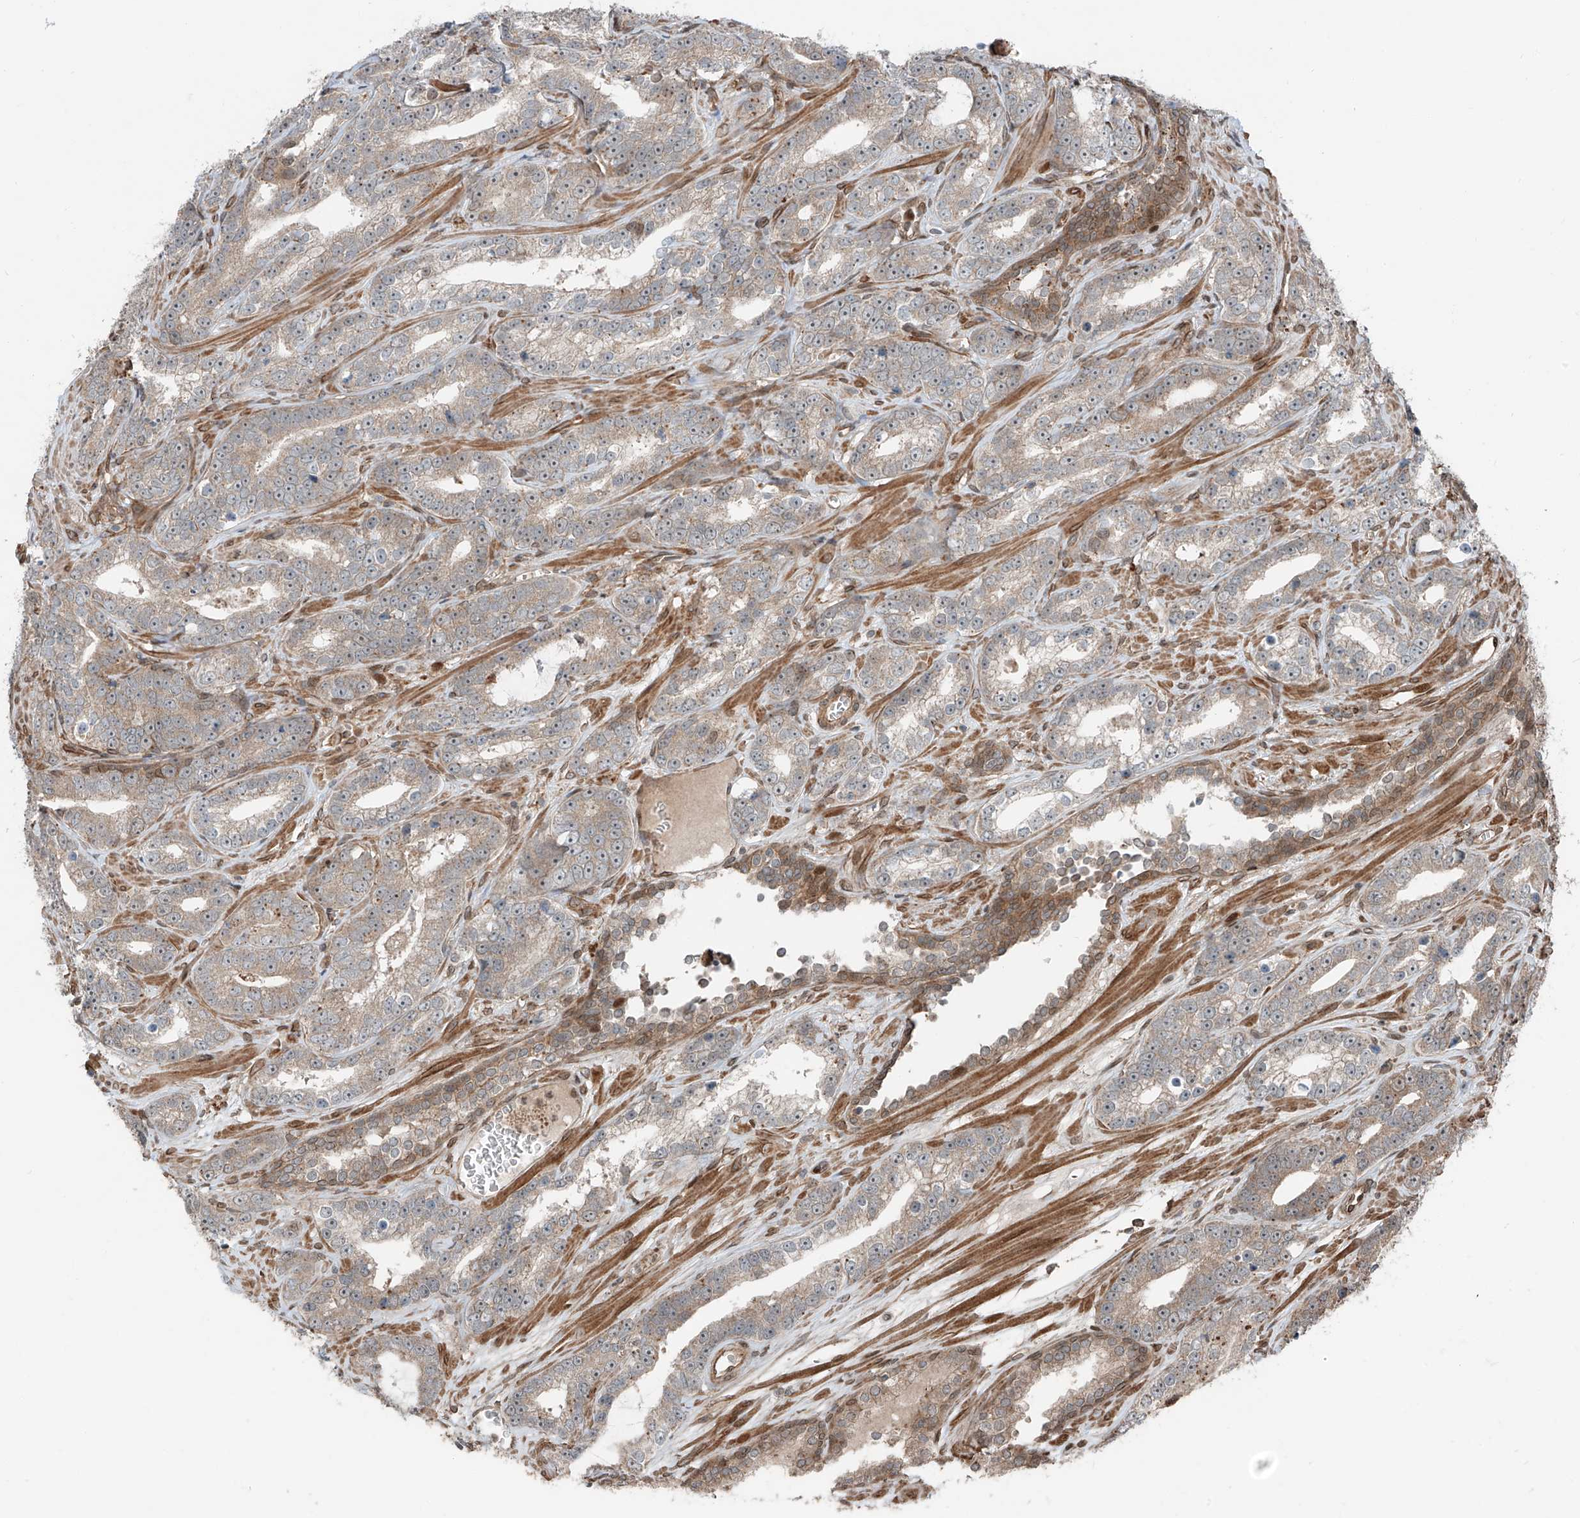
{"staining": {"intensity": "moderate", "quantity": ">75%", "location": "cytoplasmic/membranous"}, "tissue": "prostate cancer", "cell_type": "Tumor cells", "image_type": "cancer", "snomed": [{"axis": "morphology", "description": "Adenocarcinoma, High grade"}, {"axis": "topography", "description": "Prostate"}], "caption": "Immunohistochemical staining of adenocarcinoma (high-grade) (prostate) exhibits medium levels of moderate cytoplasmic/membranous staining in approximately >75% of tumor cells.", "gene": "CEP162", "patient": {"sex": "male", "age": 62}}